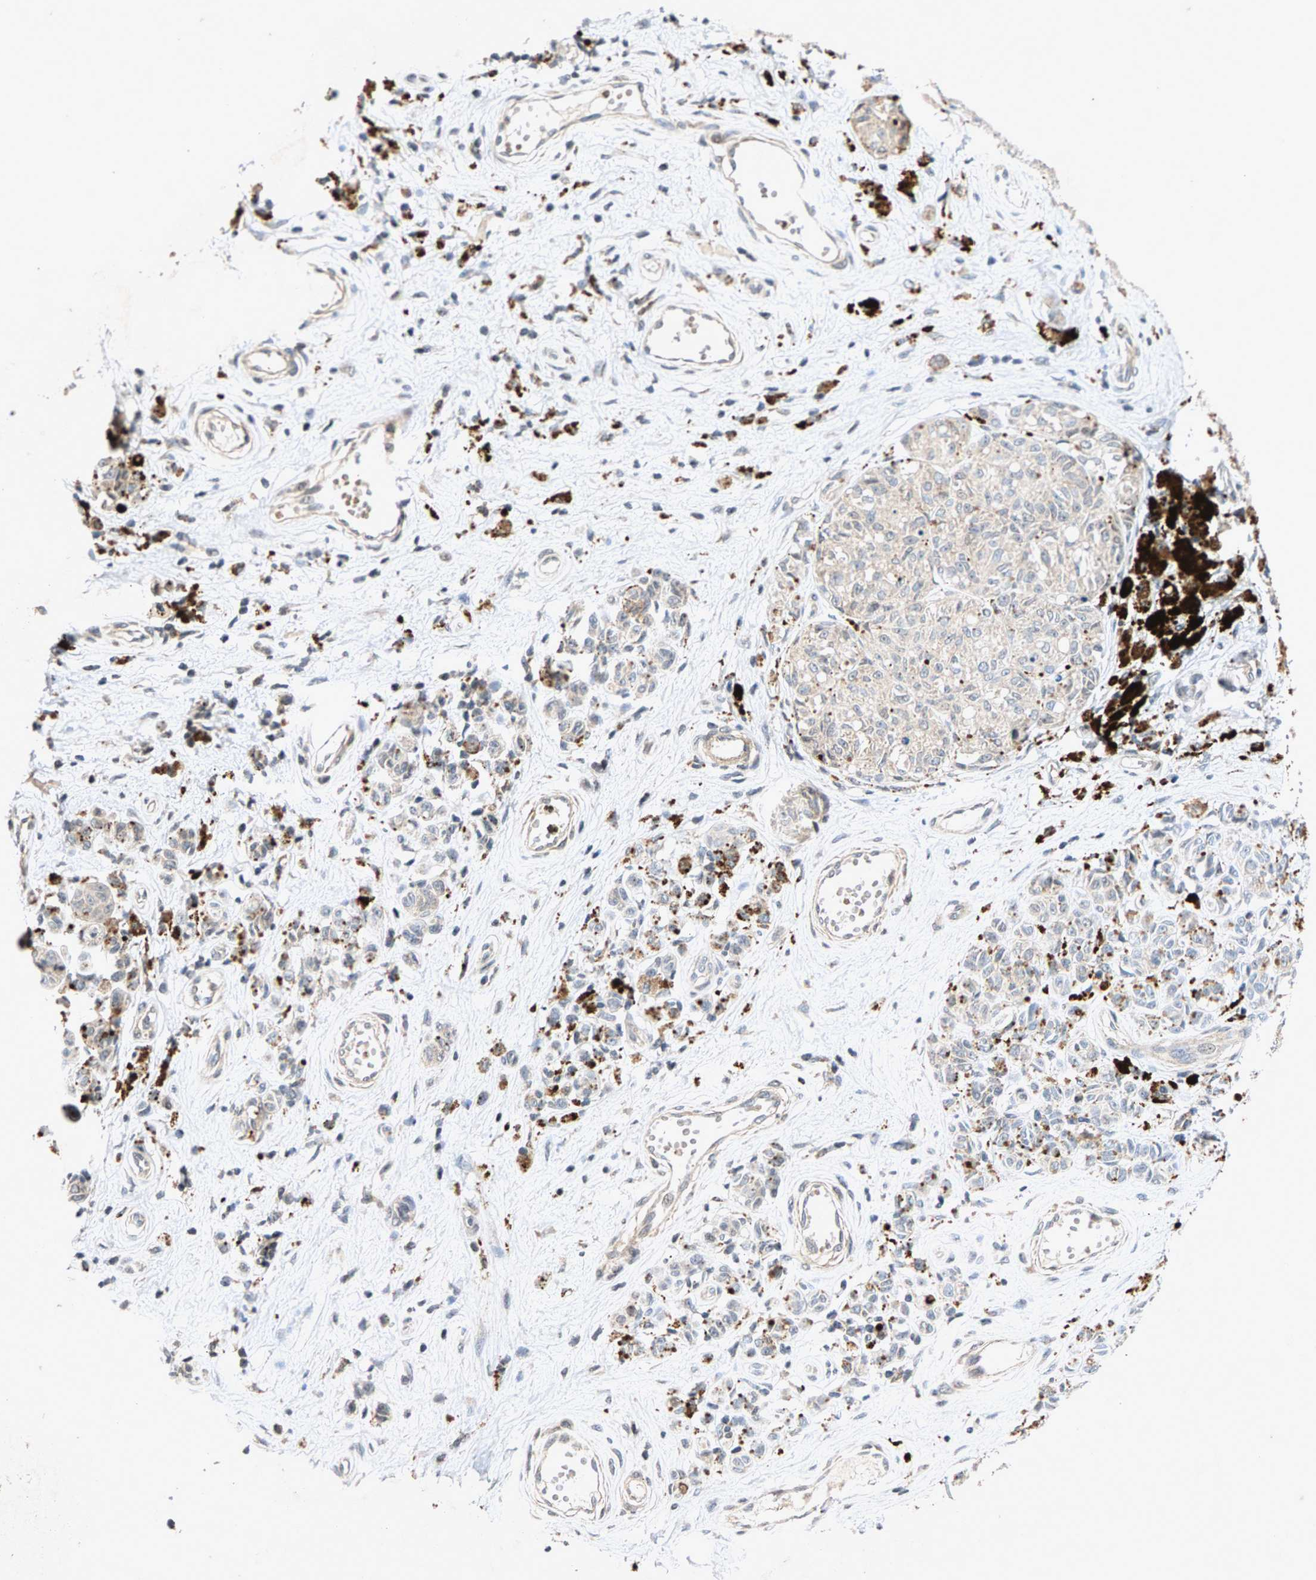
{"staining": {"intensity": "negative", "quantity": "none", "location": "none"}, "tissue": "melanoma", "cell_type": "Tumor cells", "image_type": "cancer", "snomed": [{"axis": "morphology", "description": "Malignant melanoma, NOS"}, {"axis": "topography", "description": "Skin"}], "caption": "IHC of melanoma exhibits no positivity in tumor cells.", "gene": "ZPR1", "patient": {"sex": "female", "age": 64}}